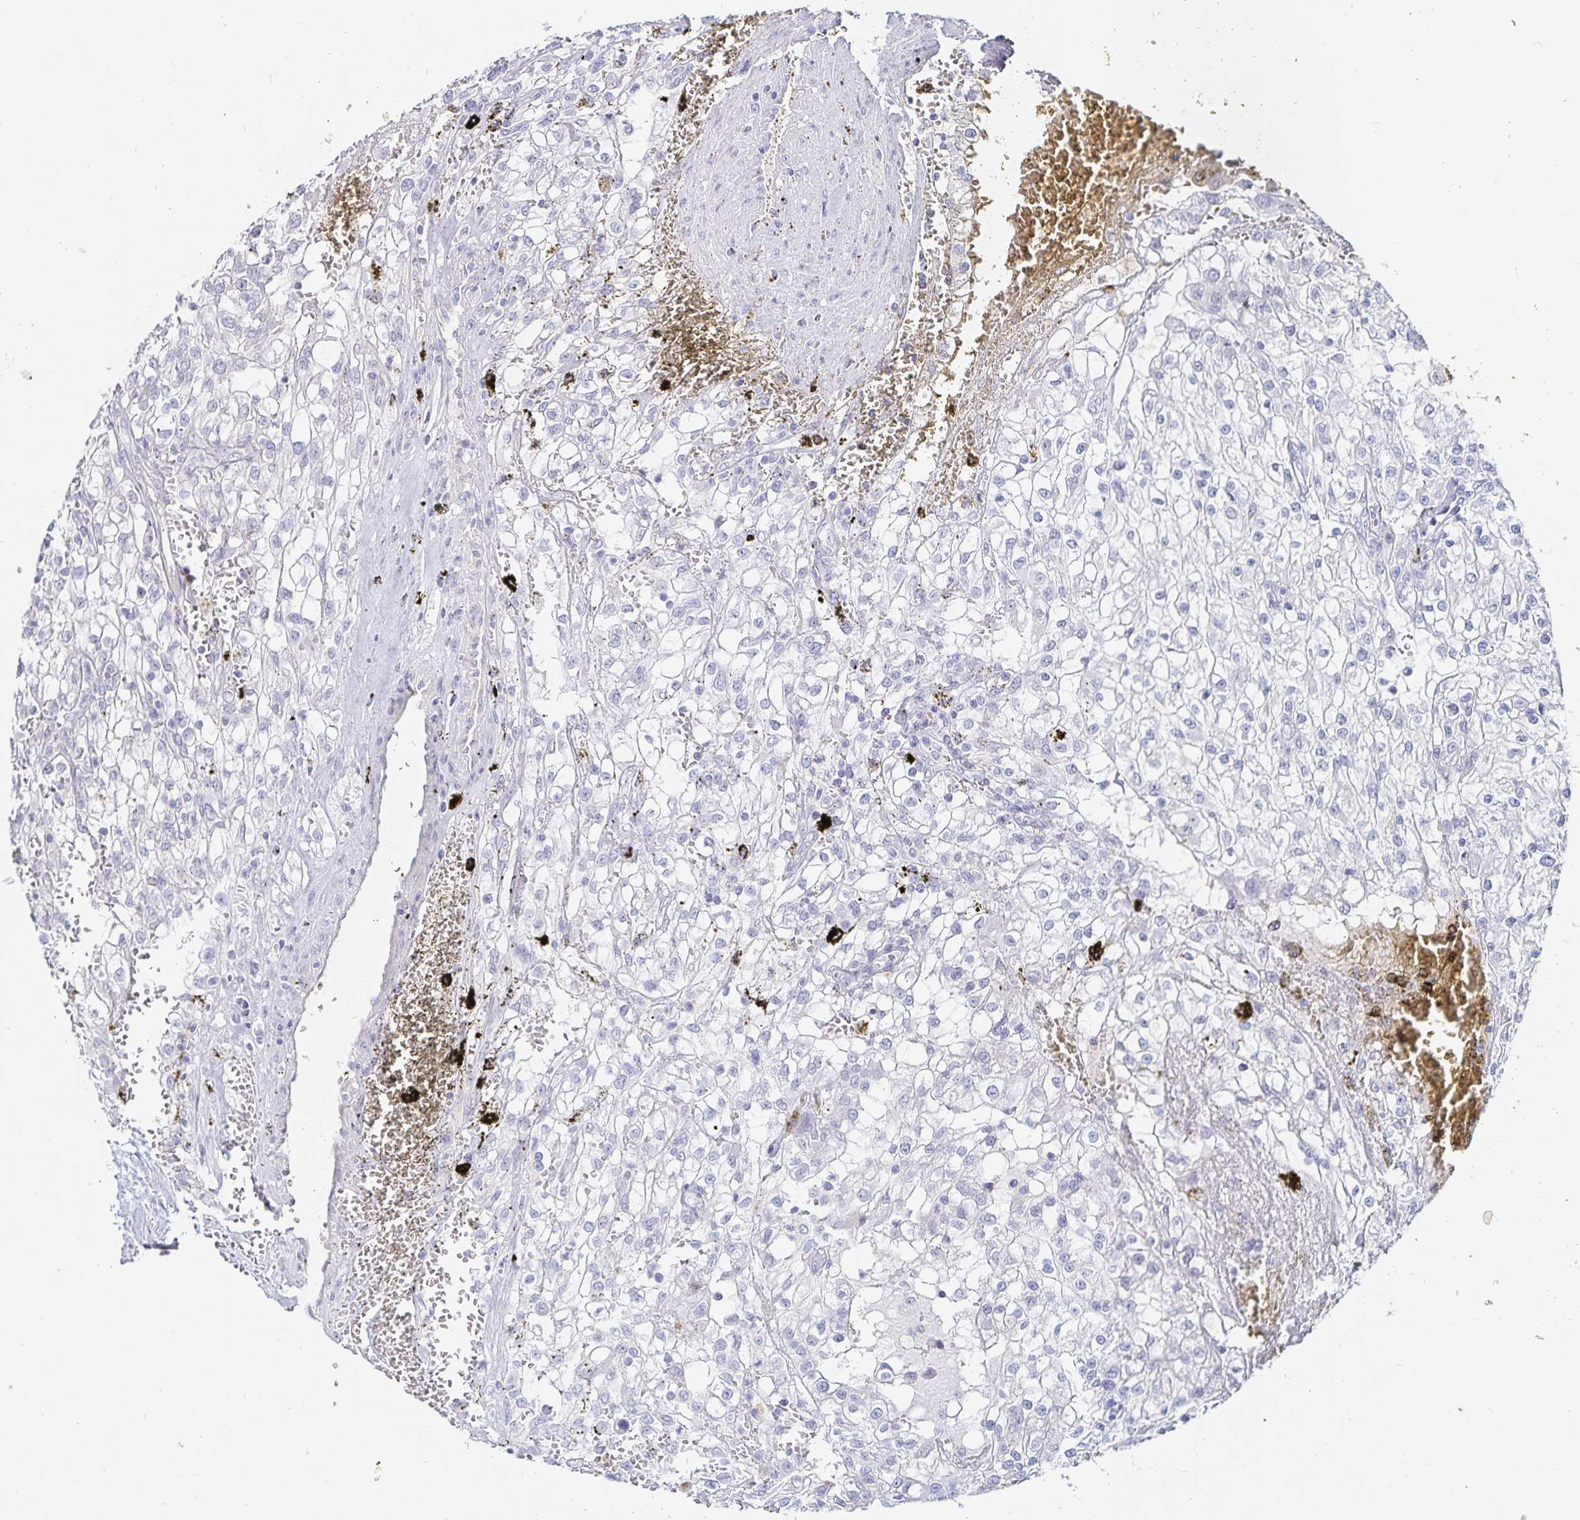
{"staining": {"intensity": "negative", "quantity": "none", "location": "none"}, "tissue": "renal cancer", "cell_type": "Tumor cells", "image_type": "cancer", "snomed": [{"axis": "morphology", "description": "Adenocarcinoma, NOS"}, {"axis": "topography", "description": "Kidney"}], "caption": "This is a image of immunohistochemistry (IHC) staining of renal cancer (adenocarcinoma), which shows no expression in tumor cells.", "gene": "SFTPA1", "patient": {"sex": "female", "age": 74}}